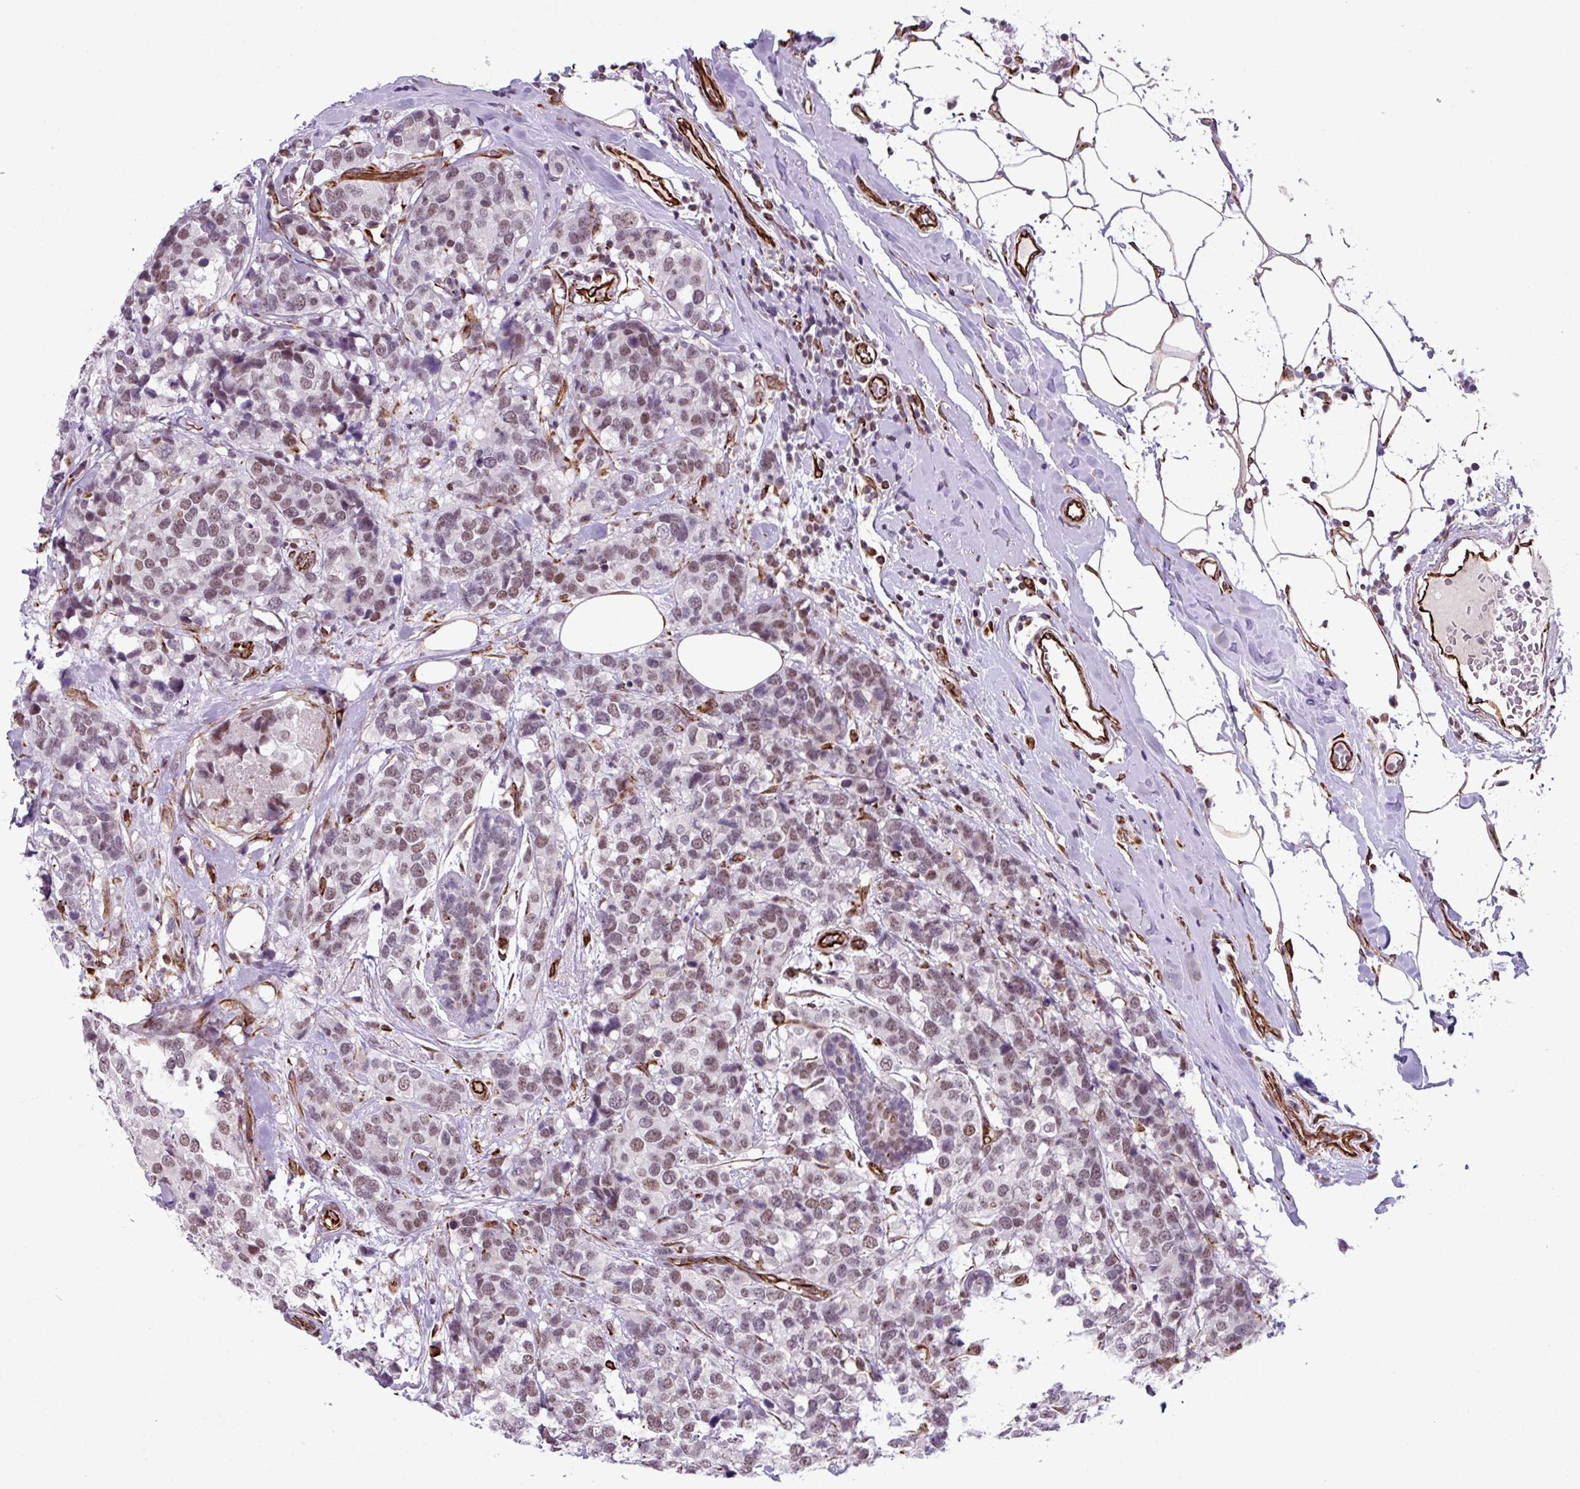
{"staining": {"intensity": "weak", "quantity": ">75%", "location": "nuclear"}, "tissue": "breast cancer", "cell_type": "Tumor cells", "image_type": "cancer", "snomed": [{"axis": "morphology", "description": "Lobular carcinoma"}, {"axis": "topography", "description": "Breast"}], "caption": "This is an image of IHC staining of lobular carcinoma (breast), which shows weak expression in the nuclear of tumor cells.", "gene": "CHD3", "patient": {"sex": "female", "age": 59}}